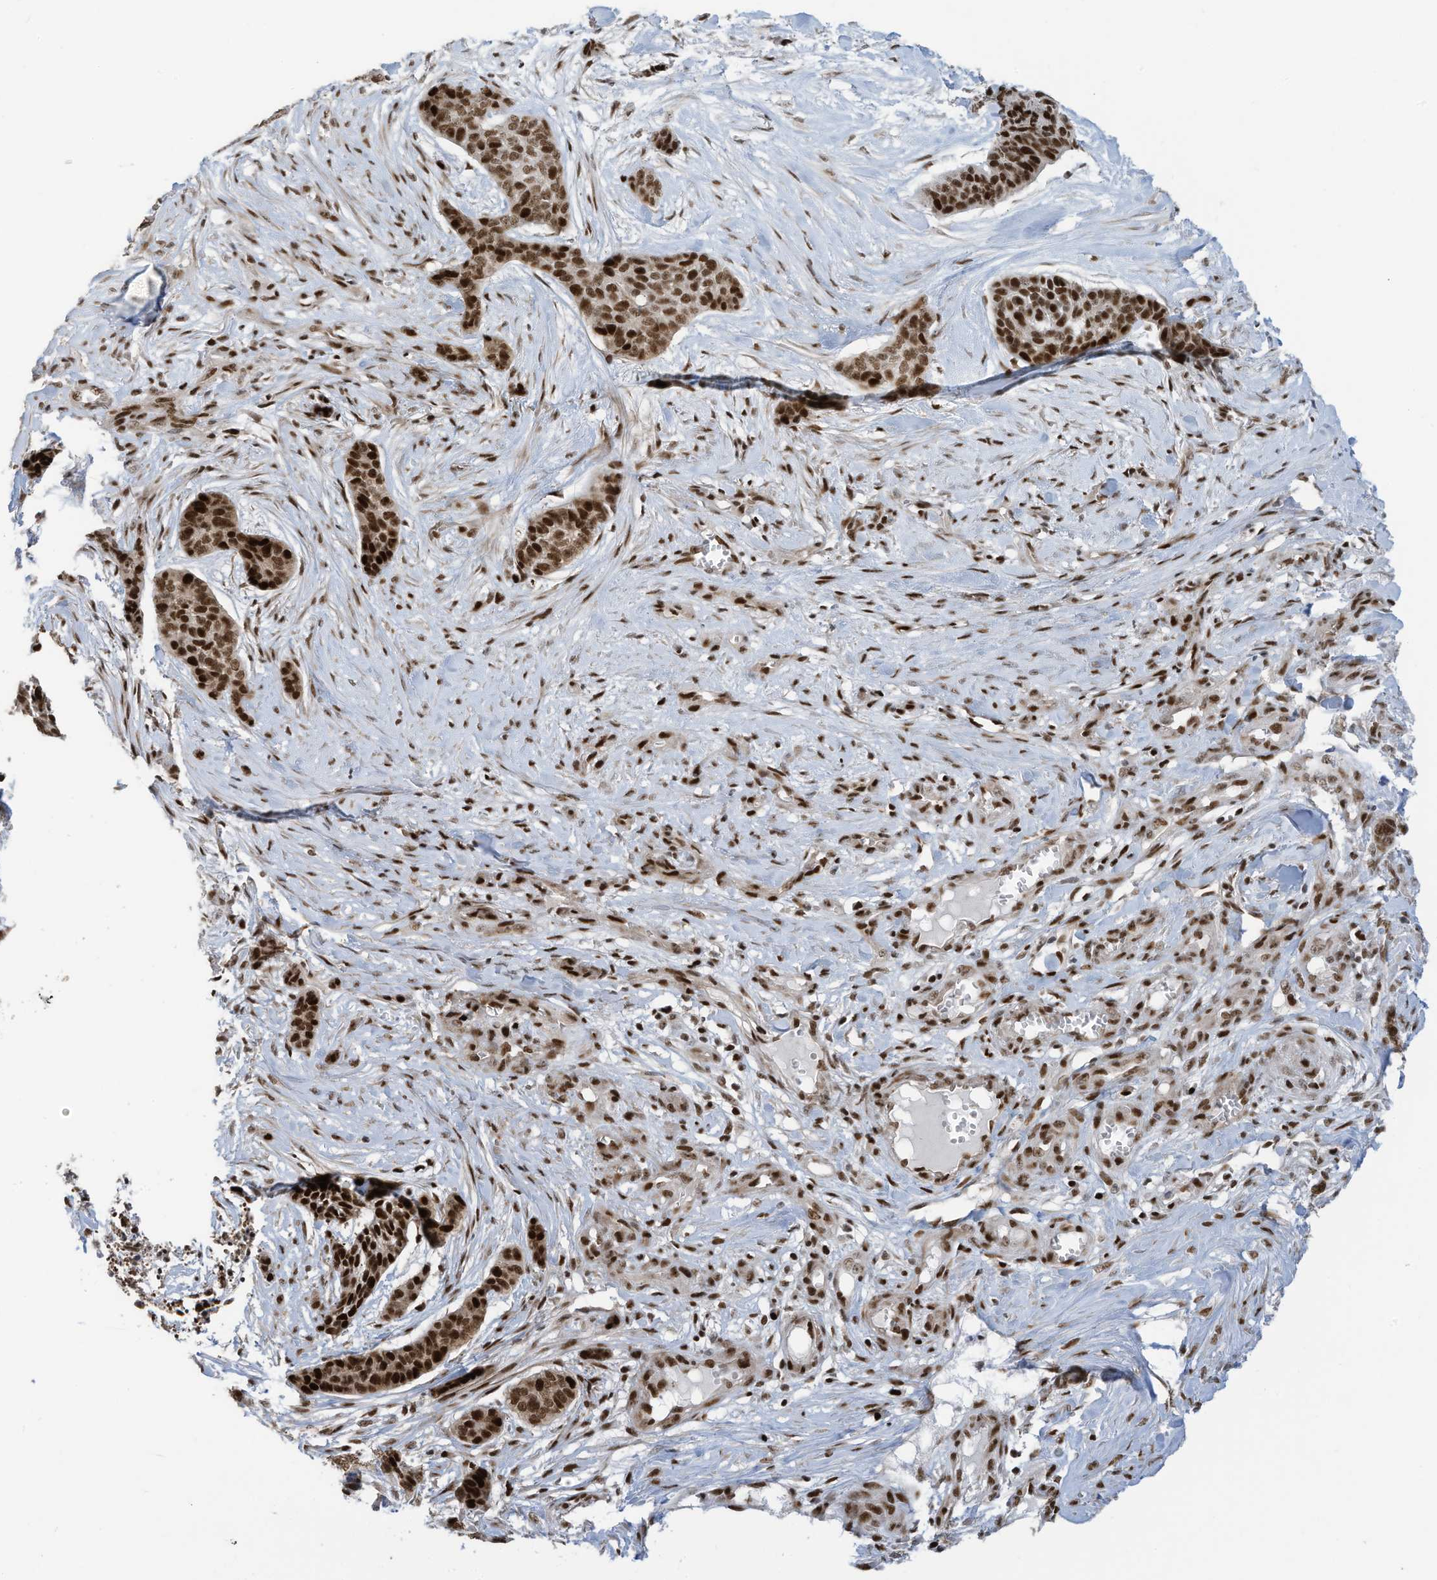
{"staining": {"intensity": "strong", "quantity": ">75%", "location": "nuclear"}, "tissue": "skin cancer", "cell_type": "Tumor cells", "image_type": "cancer", "snomed": [{"axis": "morphology", "description": "Basal cell carcinoma"}, {"axis": "topography", "description": "Skin"}], "caption": "A high-resolution micrograph shows immunohistochemistry staining of skin basal cell carcinoma, which displays strong nuclear expression in approximately >75% of tumor cells.", "gene": "ZCWPW2", "patient": {"sex": "female", "age": 64}}